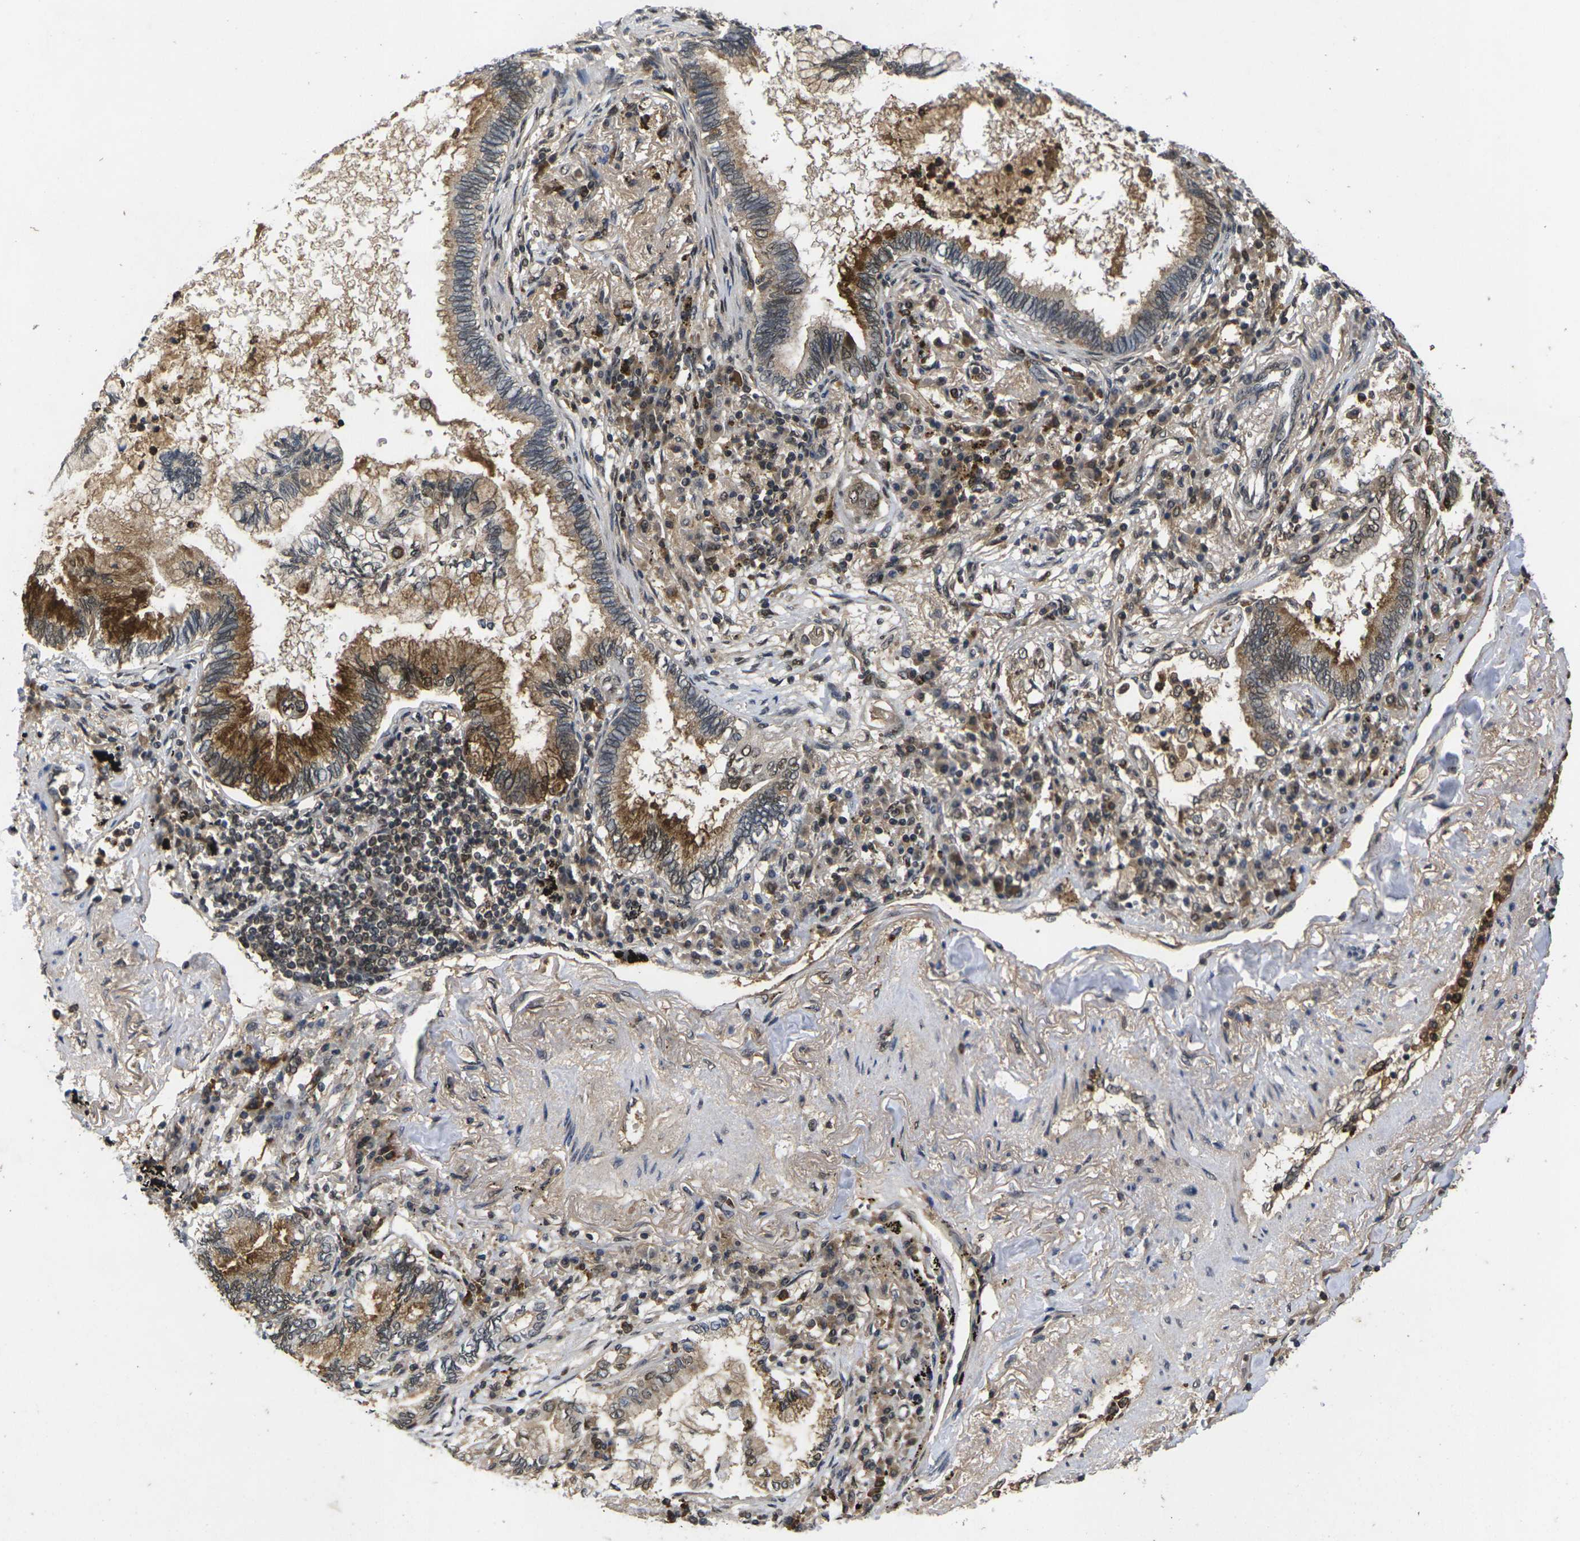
{"staining": {"intensity": "strong", "quantity": "25%-75%", "location": "cytoplasmic/membranous"}, "tissue": "lung cancer", "cell_type": "Tumor cells", "image_type": "cancer", "snomed": [{"axis": "morphology", "description": "Normal tissue, NOS"}, {"axis": "morphology", "description": "Adenocarcinoma, NOS"}, {"axis": "topography", "description": "Bronchus"}, {"axis": "topography", "description": "Lung"}], "caption": "Lung adenocarcinoma stained for a protein (brown) displays strong cytoplasmic/membranous positive expression in about 25%-75% of tumor cells.", "gene": "GTF2E1", "patient": {"sex": "female", "age": 70}}